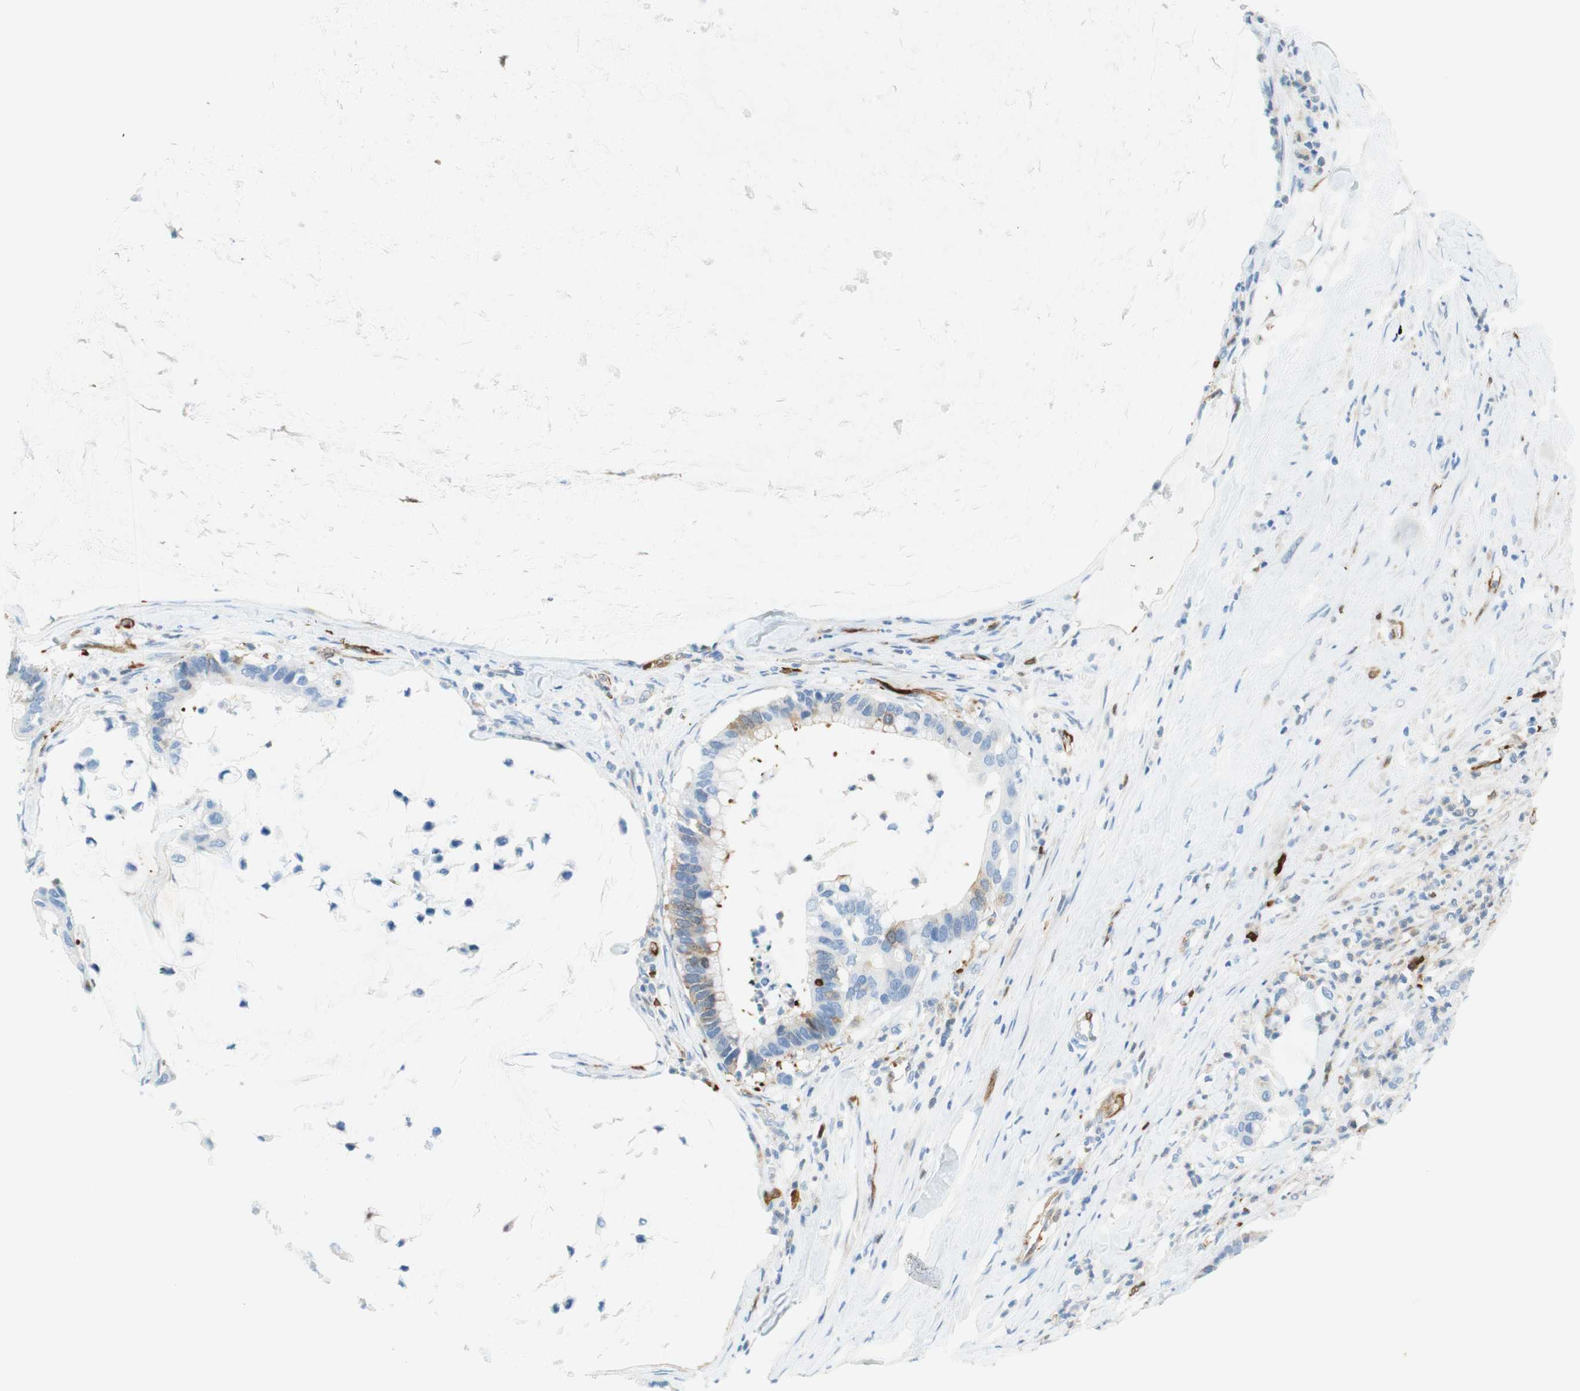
{"staining": {"intensity": "weak", "quantity": "<25%", "location": "cytoplasmic/membranous"}, "tissue": "pancreatic cancer", "cell_type": "Tumor cells", "image_type": "cancer", "snomed": [{"axis": "morphology", "description": "Adenocarcinoma, NOS"}, {"axis": "topography", "description": "Pancreas"}], "caption": "A high-resolution image shows immunohistochemistry staining of adenocarcinoma (pancreatic), which reveals no significant expression in tumor cells. (DAB (3,3'-diaminobenzidine) immunohistochemistry (IHC), high magnification).", "gene": "STMN1", "patient": {"sex": "male", "age": 41}}